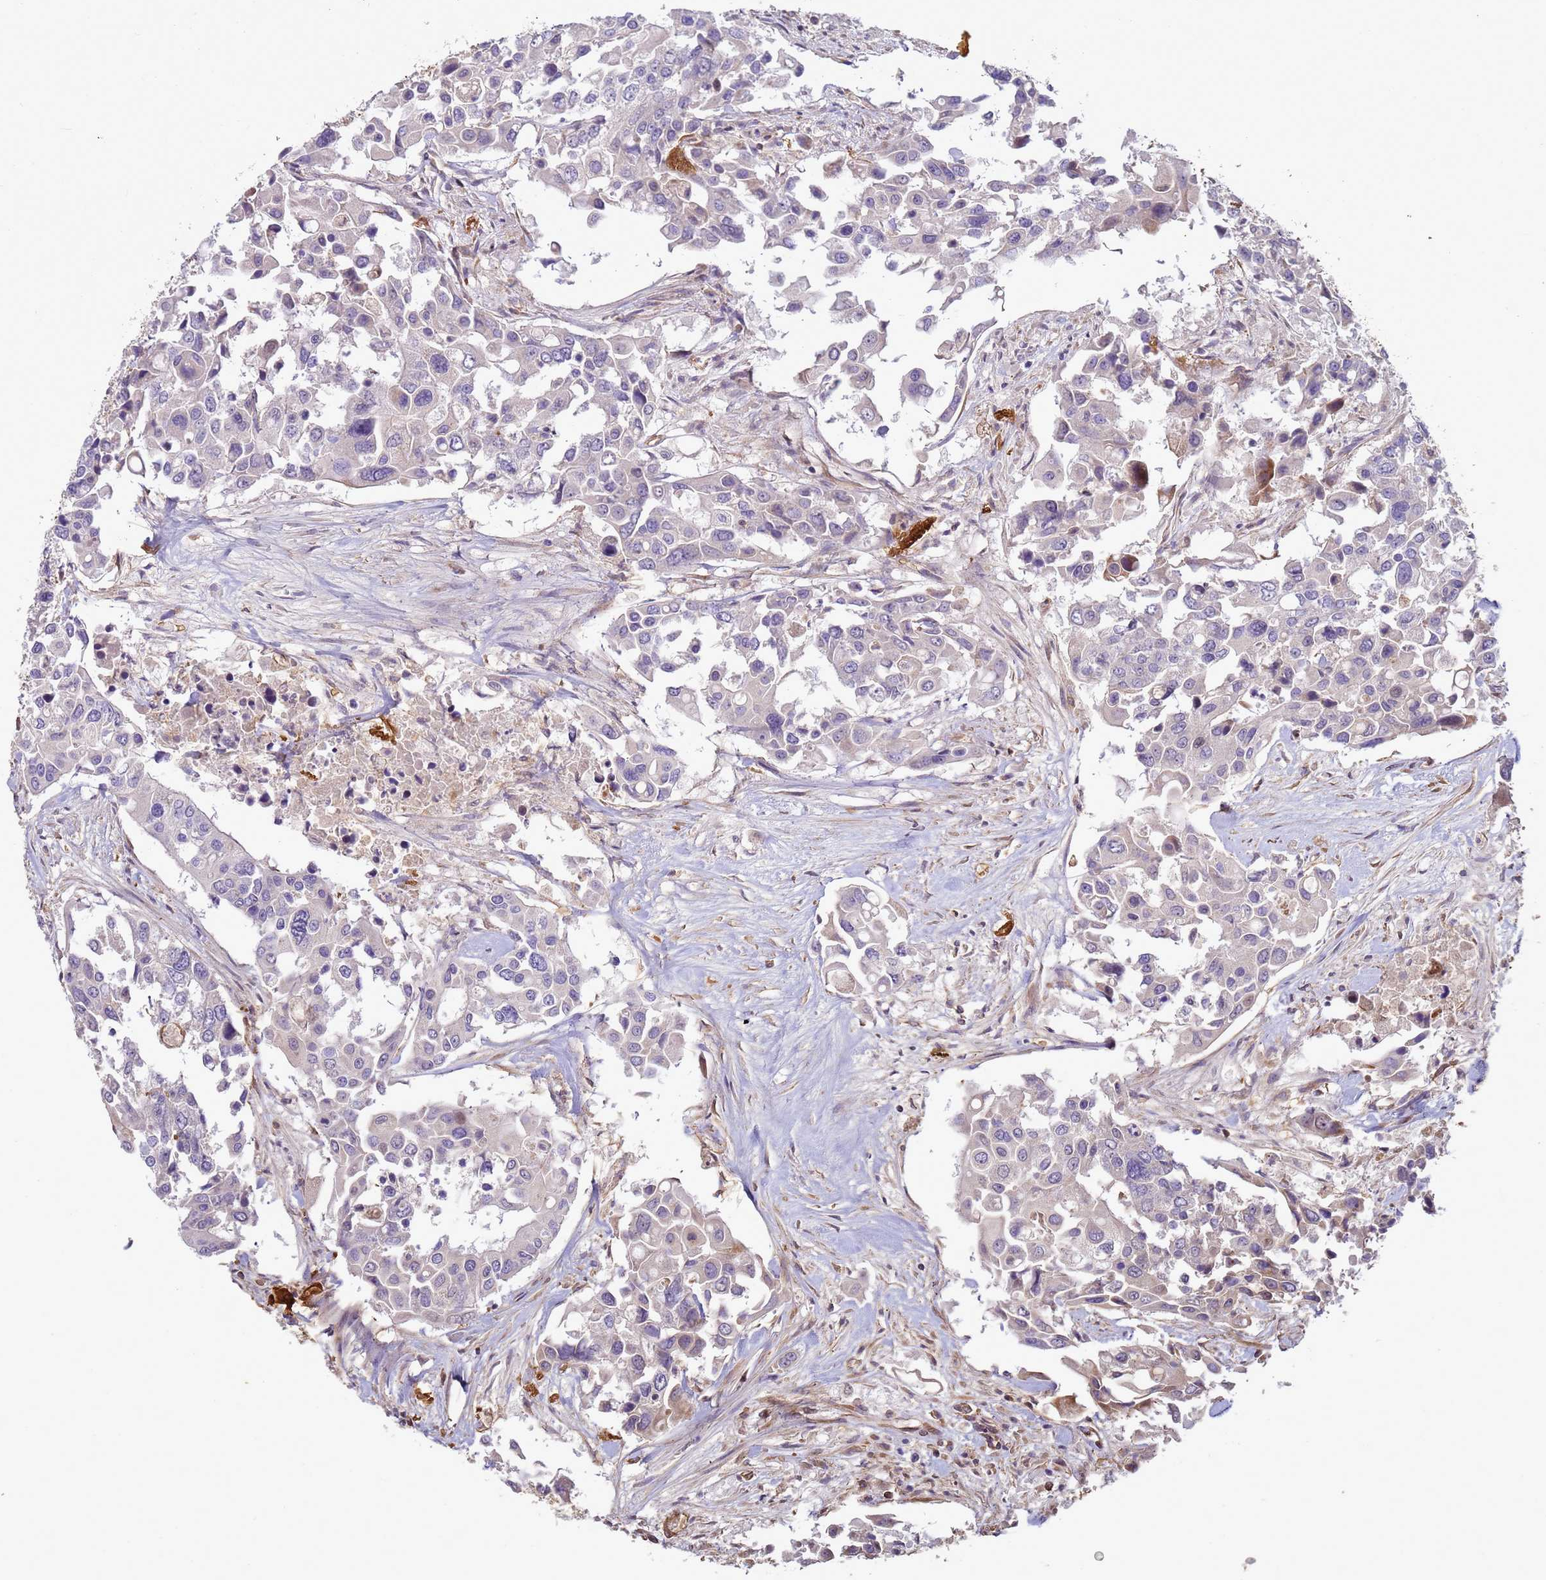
{"staining": {"intensity": "negative", "quantity": "none", "location": "none"}, "tissue": "colorectal cancer", "cell_type": "Tumor cells", "image_type": "cancer", "snomed": [{"axis": "morphology", "description": "Adenocarcinoma, NOS"}, {"axis": "topography", "description": "Colon"}], "caption": "Tumor cells show no significant protein staining in colorectal adenocarcinoma.", "gene": "SGIP1", "patient": {"sex": "male", "age": 77}}